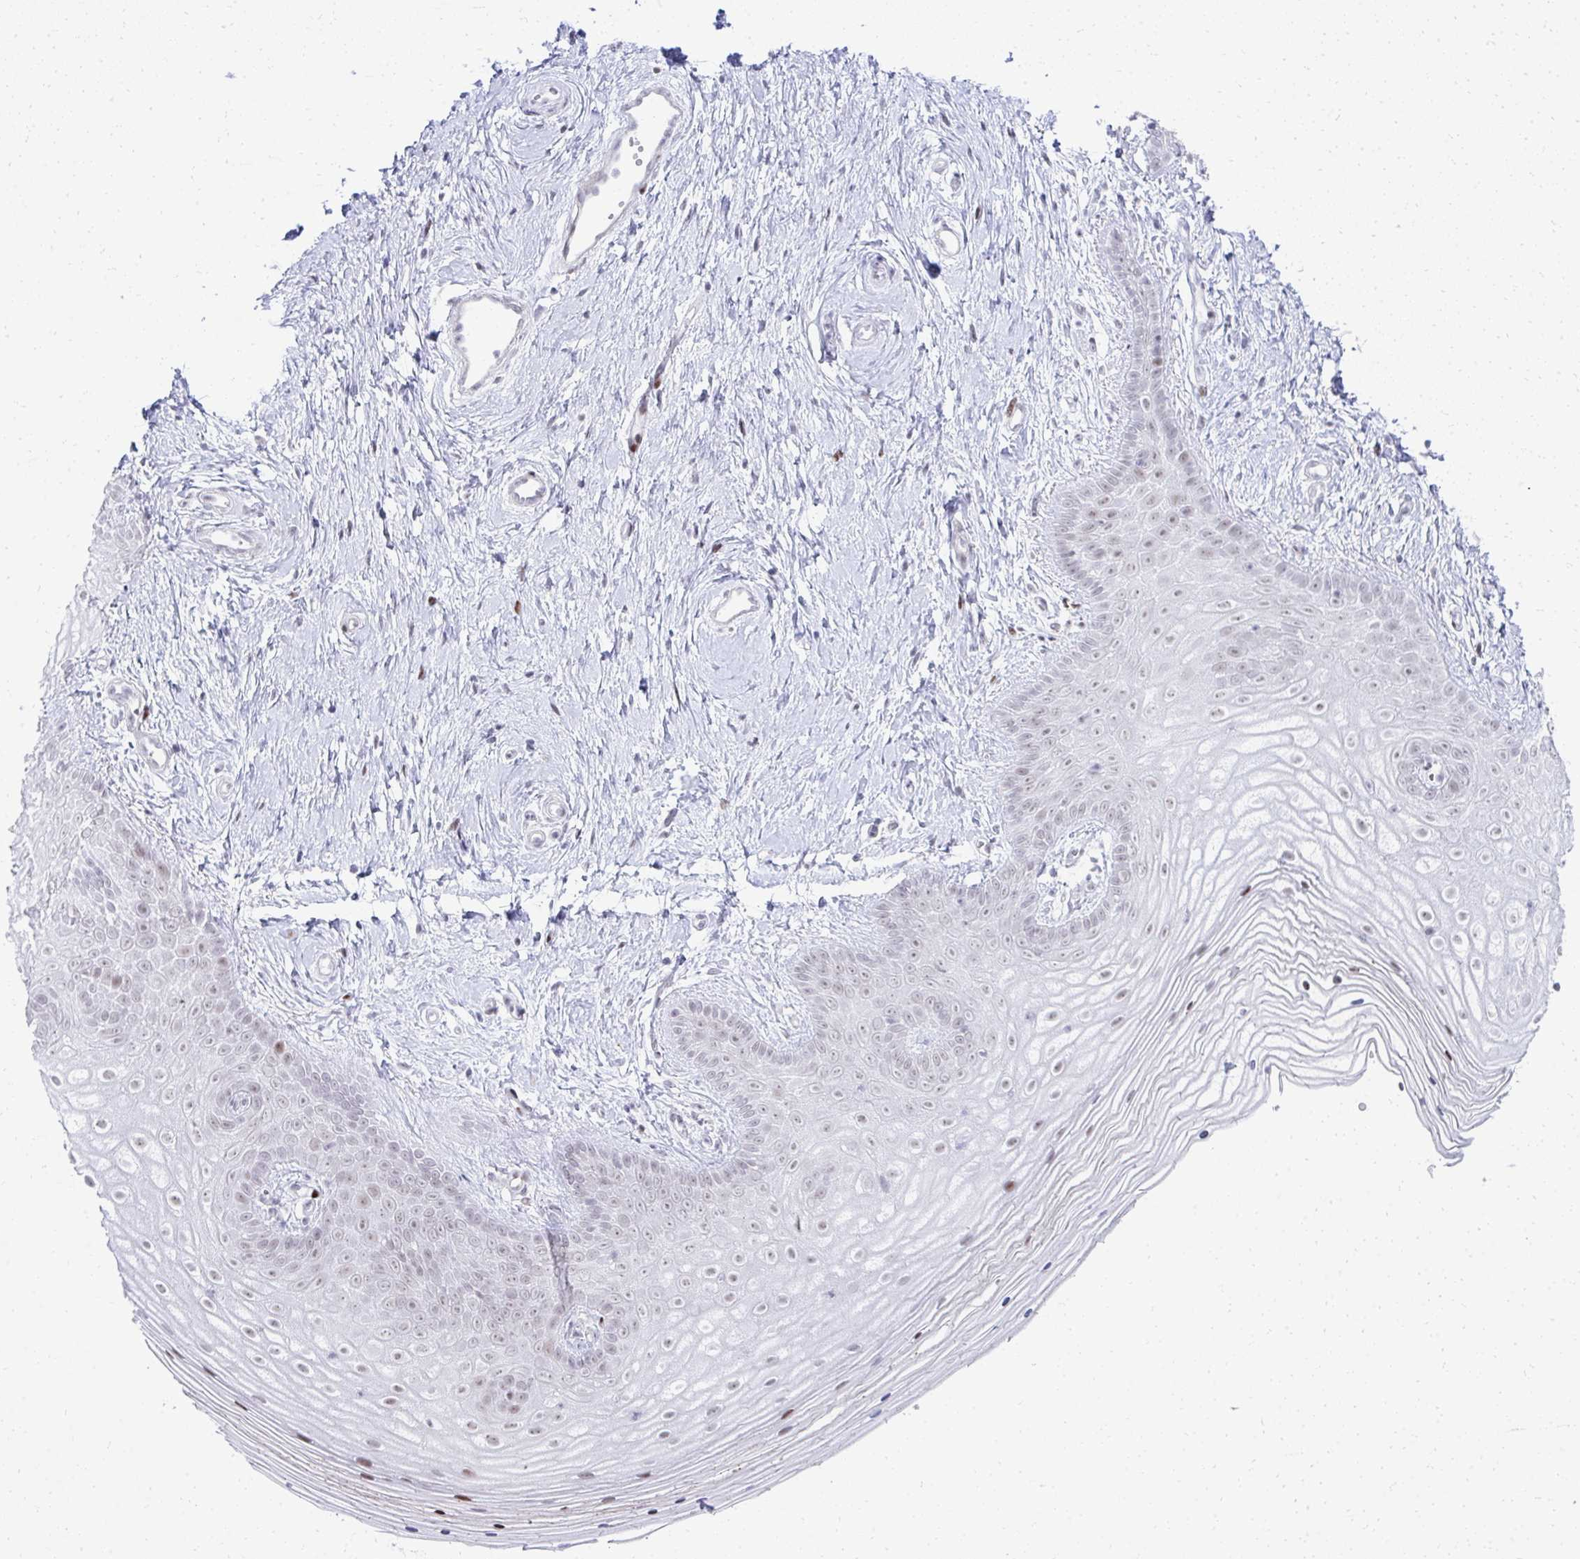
{"staining": {"intensity": "moderate", "quantity": "25%-75%", "location": "nuclear"}, "tissue": "vagina", "cell_type": "Squamous epithelial cells", "image_type": "normal", "snomed": [{"axis": "morphology", "description": "Normal tissue, NOS"}, {"axis": "topography", "description": "Vagina"}], "caption": "Immunohistochemical staining of normal vagina displays moderate nuclear protein staining in approximately 25%-75% of squamous epithelial cells. The staining was performed using DAB (3,3'-diaminobenzidine), with brown indicating positive protein expression. Nuclei are stained blue with hematoxylin.", "gene": "GLDN", "patient": {"sex": "female", "age": 38}}